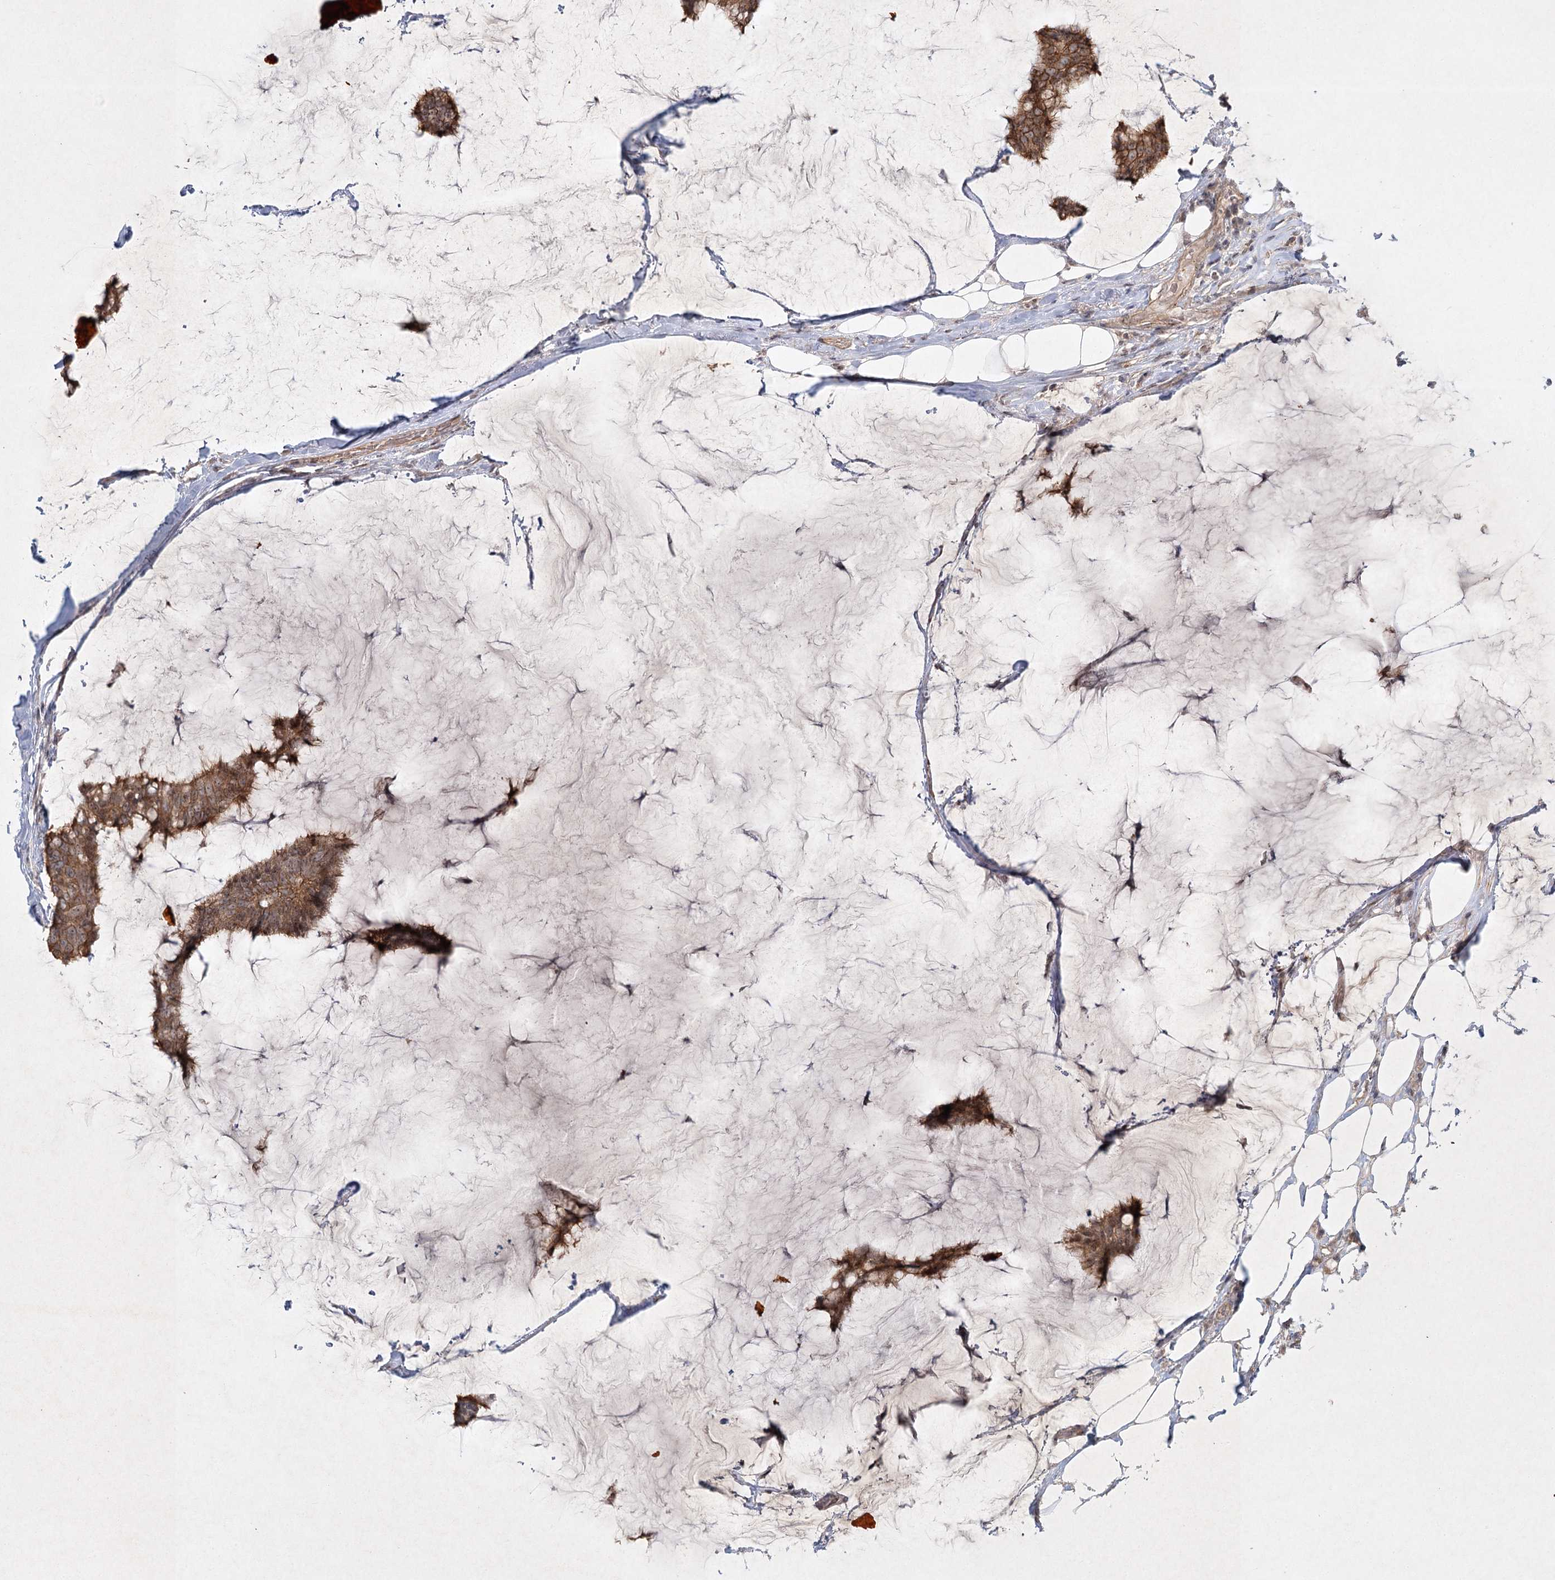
{"staining": {"intensity": "moderate", "quantity": ">75%", "location": "cytoplasmic/membranous"}, "tissue": "breast cancer", "cell_type": "Tumor cells", "image_type": "cancer", "snomed": [{"axis": "morphology", "description": "Duct carcinoma"}, {"axis": "topography", "description": "Breast"}], "caption": "Protein staining of breast invasive ductal carcinoma tissue reveals moderate cytoplasmic/membranous positivity in about >75% of tumor cells. The protein of interest is shown in brown color, while the nuclei are stained blue.", "gene": "SH2D3A", "patient": {"sex": "female", "age": 93}}